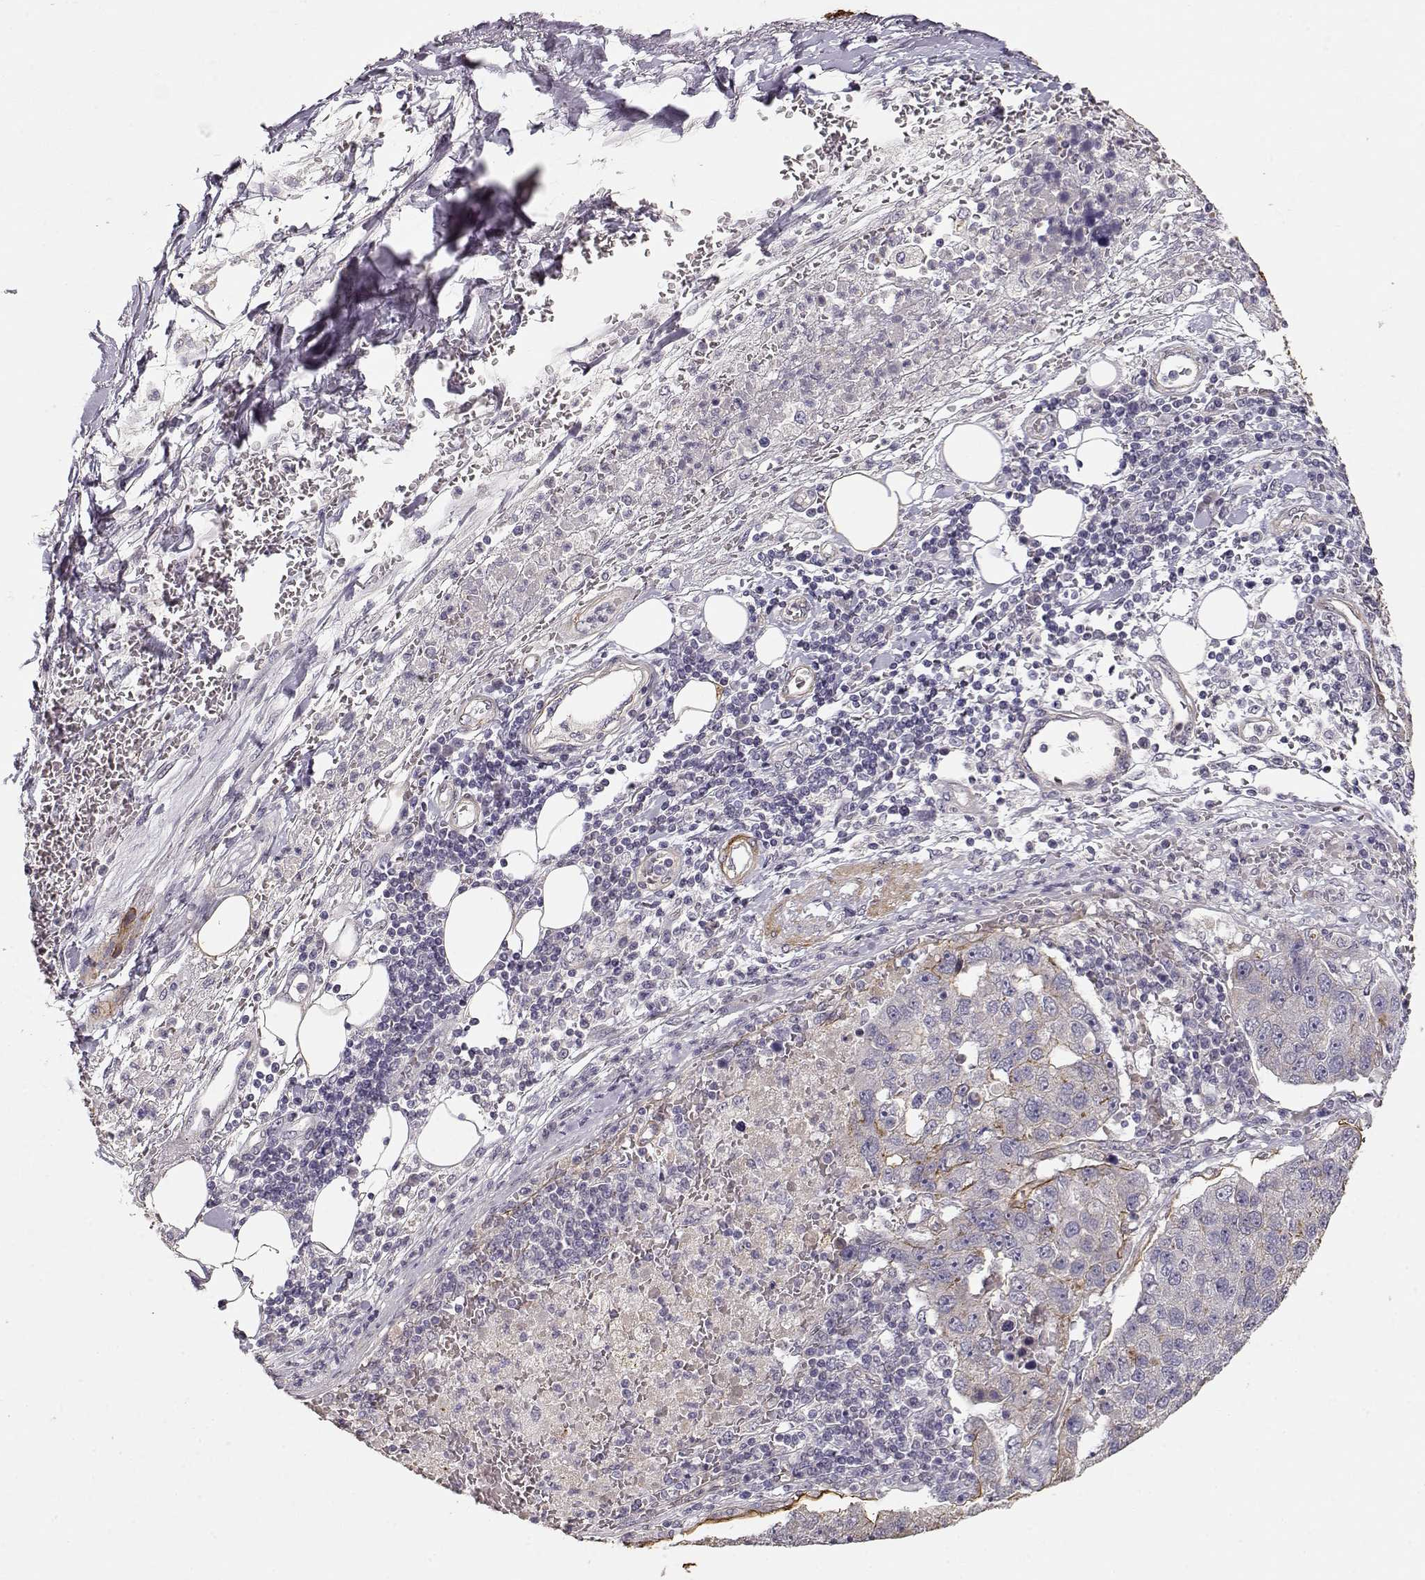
{"staining": {"intensity": "negative", "quantity": "none", "location": "none"}, "tissue": "pancreatic cancer", "cell_type": "Tumor cells", "image_type": "cancer", "snomed": [{"axis": "morphology", "description": "Adenocarcinoma, NOS"}, {"axis": "topography", "description": "Pancreas"}], "caption": "Pancreatic cancer stained for a protein using immunohistochemistry (IHC) exhibits no staining tumor cells.", "gene": "LAMA5", "patient": {"sex": "female", "age": 61}}